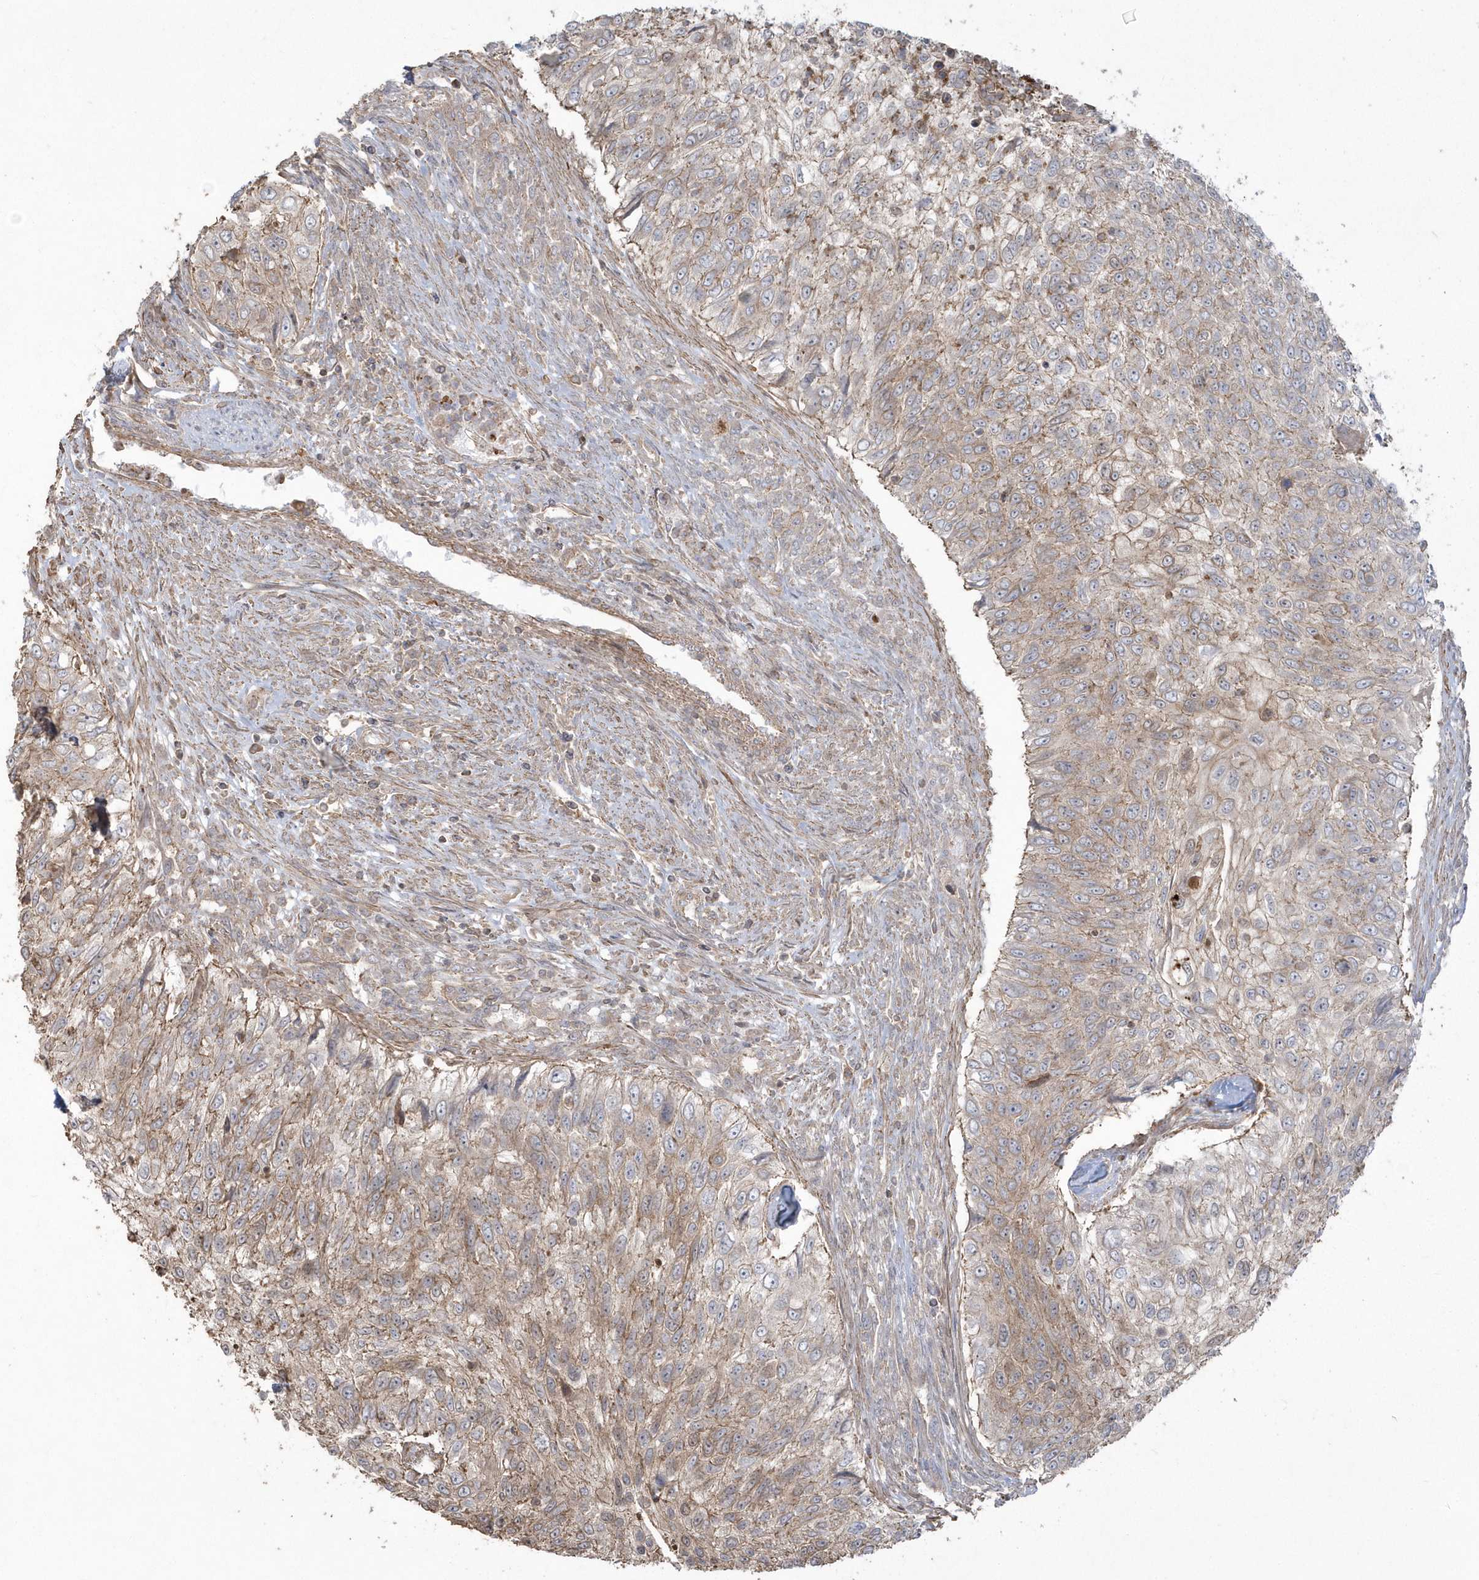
{"staining": {"intensity": "weak", "quantity": "25%-75%", "location": "cytoplasmic/membranous"}, "tissue": "urothelial cancer", "cell_type": "Tumor cells", "image_type": "cancer", "snomed": [{"axis": "morphology", "description": "Urothelial carcinoma, High grade"}, {"axis": "topography", "description": "Urinary bladder"}], "caption": "IHC photomicrograph of human urothelial cancer stained for a protein (brown), which exhibits low levels of weak cytoplasmic/membranous staining in about 25%-75% of tumor cells.", "gene": "ARMC8", "patient": {"sex": "female", "age": 60}}